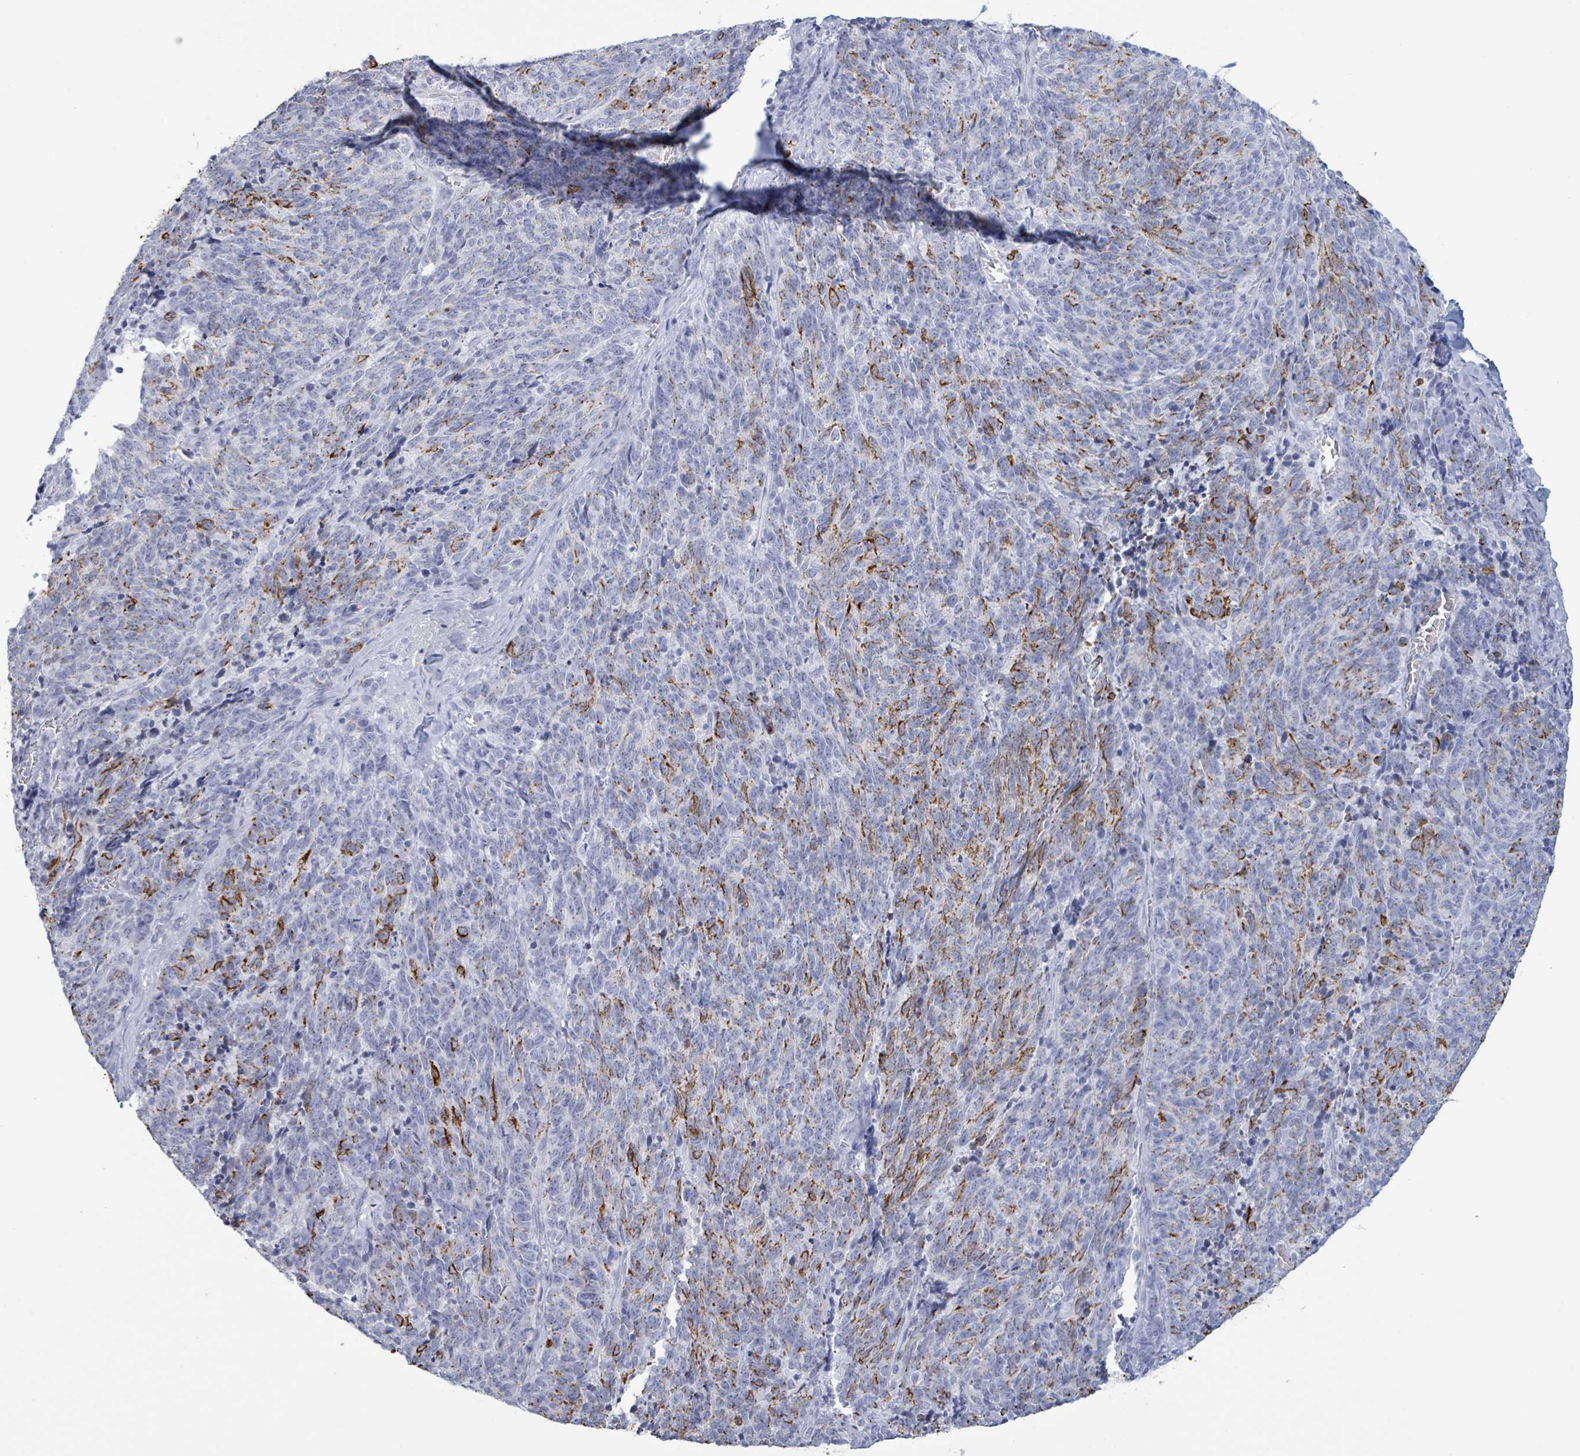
{"staining": {"intensity": "strong", "quantity": "<25%", "location": "cytoplasmic/membranous"}, "tissue": "cervical cancer", "cell_type": "Tumor cells", "image_type": "cancer", "snomed": [{"axis": "morphology", "description": "Squamous cell carcinoma, NOS"}, {"axis": "topography", "description": "Cervix"}], "caption": "Cervical cancer (squamous cell carcinoma) stained with a protein marker exhibits strong staining in tumor cells.", "gene": "KRT8", "patient": {"sex": "female", "age": 29}}